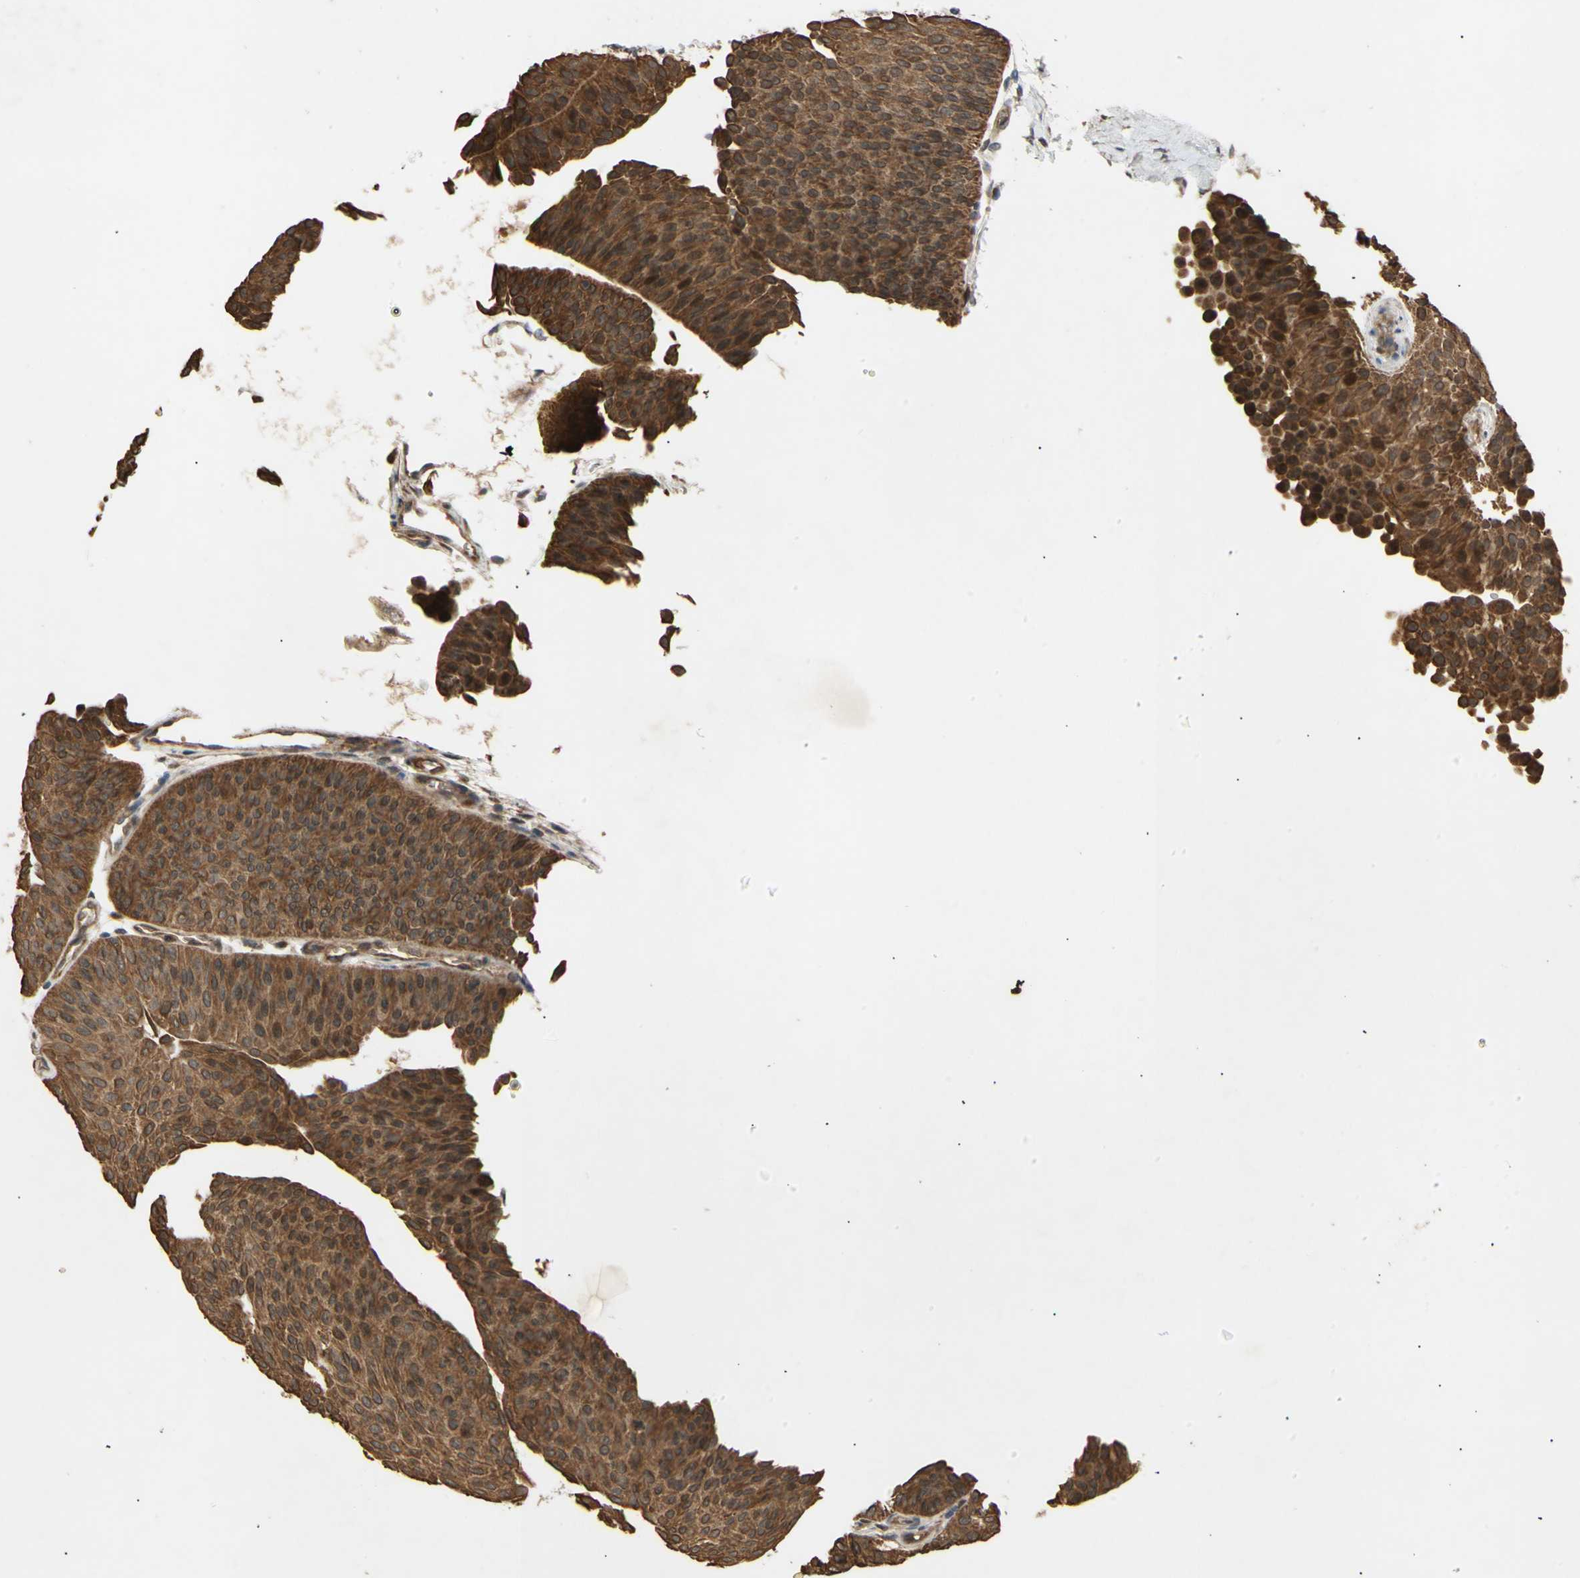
{"staining": {"intensity": "strong", "quantity": ">75%", "location": "cytoplasmic/membranous"}, "tissue": "urothelial cancer", "cell_type": "Tumor cells", "image_type": "cancer", "snomed": [{"axis": "morphology", "description": "Urothelial carcinoma, Low grade"}, {"axis": "topography", "description": "Urinary bladder"}], "caption": "Immunohistochemistry histopathology image of neoplastic tissue: low-grade urothelial carcinoma stained using immunohistochemistry (IHC) reveals high levels of strong protein expression localized specifically in the cytoplasmic/membranous of tumor cells, appearing as a cytoplasmic/membranous brown color.", "gene": "PKN1", "patient": {"sex": "female", "age": 60}}